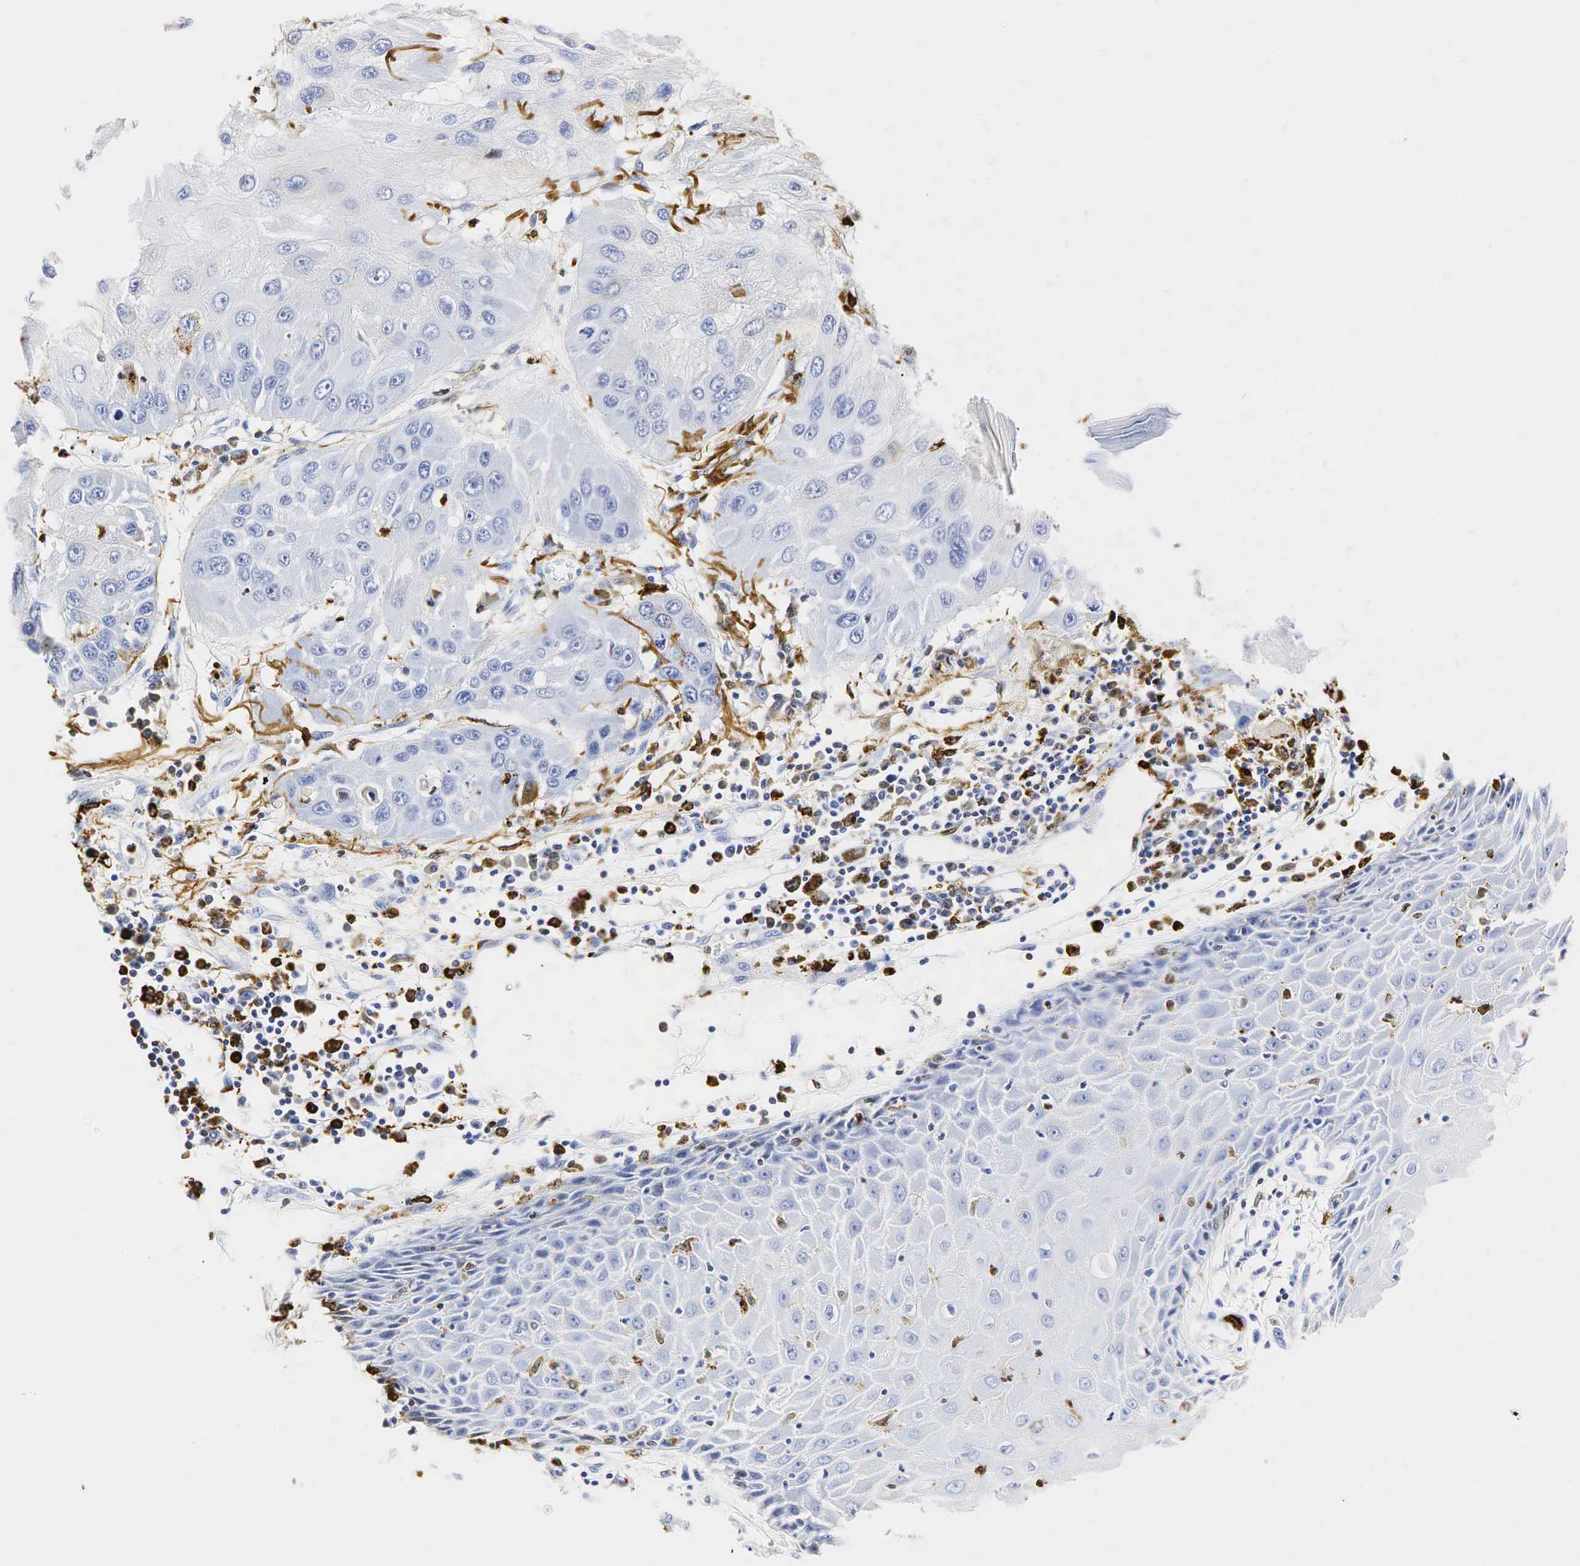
{"staining": {"intensity": "negative", "quantity": "none", "location": "none"}, "tissue": "skin cancer", "cell_type": "Tumor cells", "image_type": "cancer", "snomed": [{"axis": "morphology", "description": "Squamous cell carcinoma, NOS"}, {"axis": "topography", "description": "Skin"}, {"axis": "topography", "description": "Anal"}], "caption": "DAB immunohistochemical staining of squamous cell carcinoma (skin) shows no significant positivity in tumor cells.", "gene": "LYZ", "patient": {"sex": "male", "age": 61}}